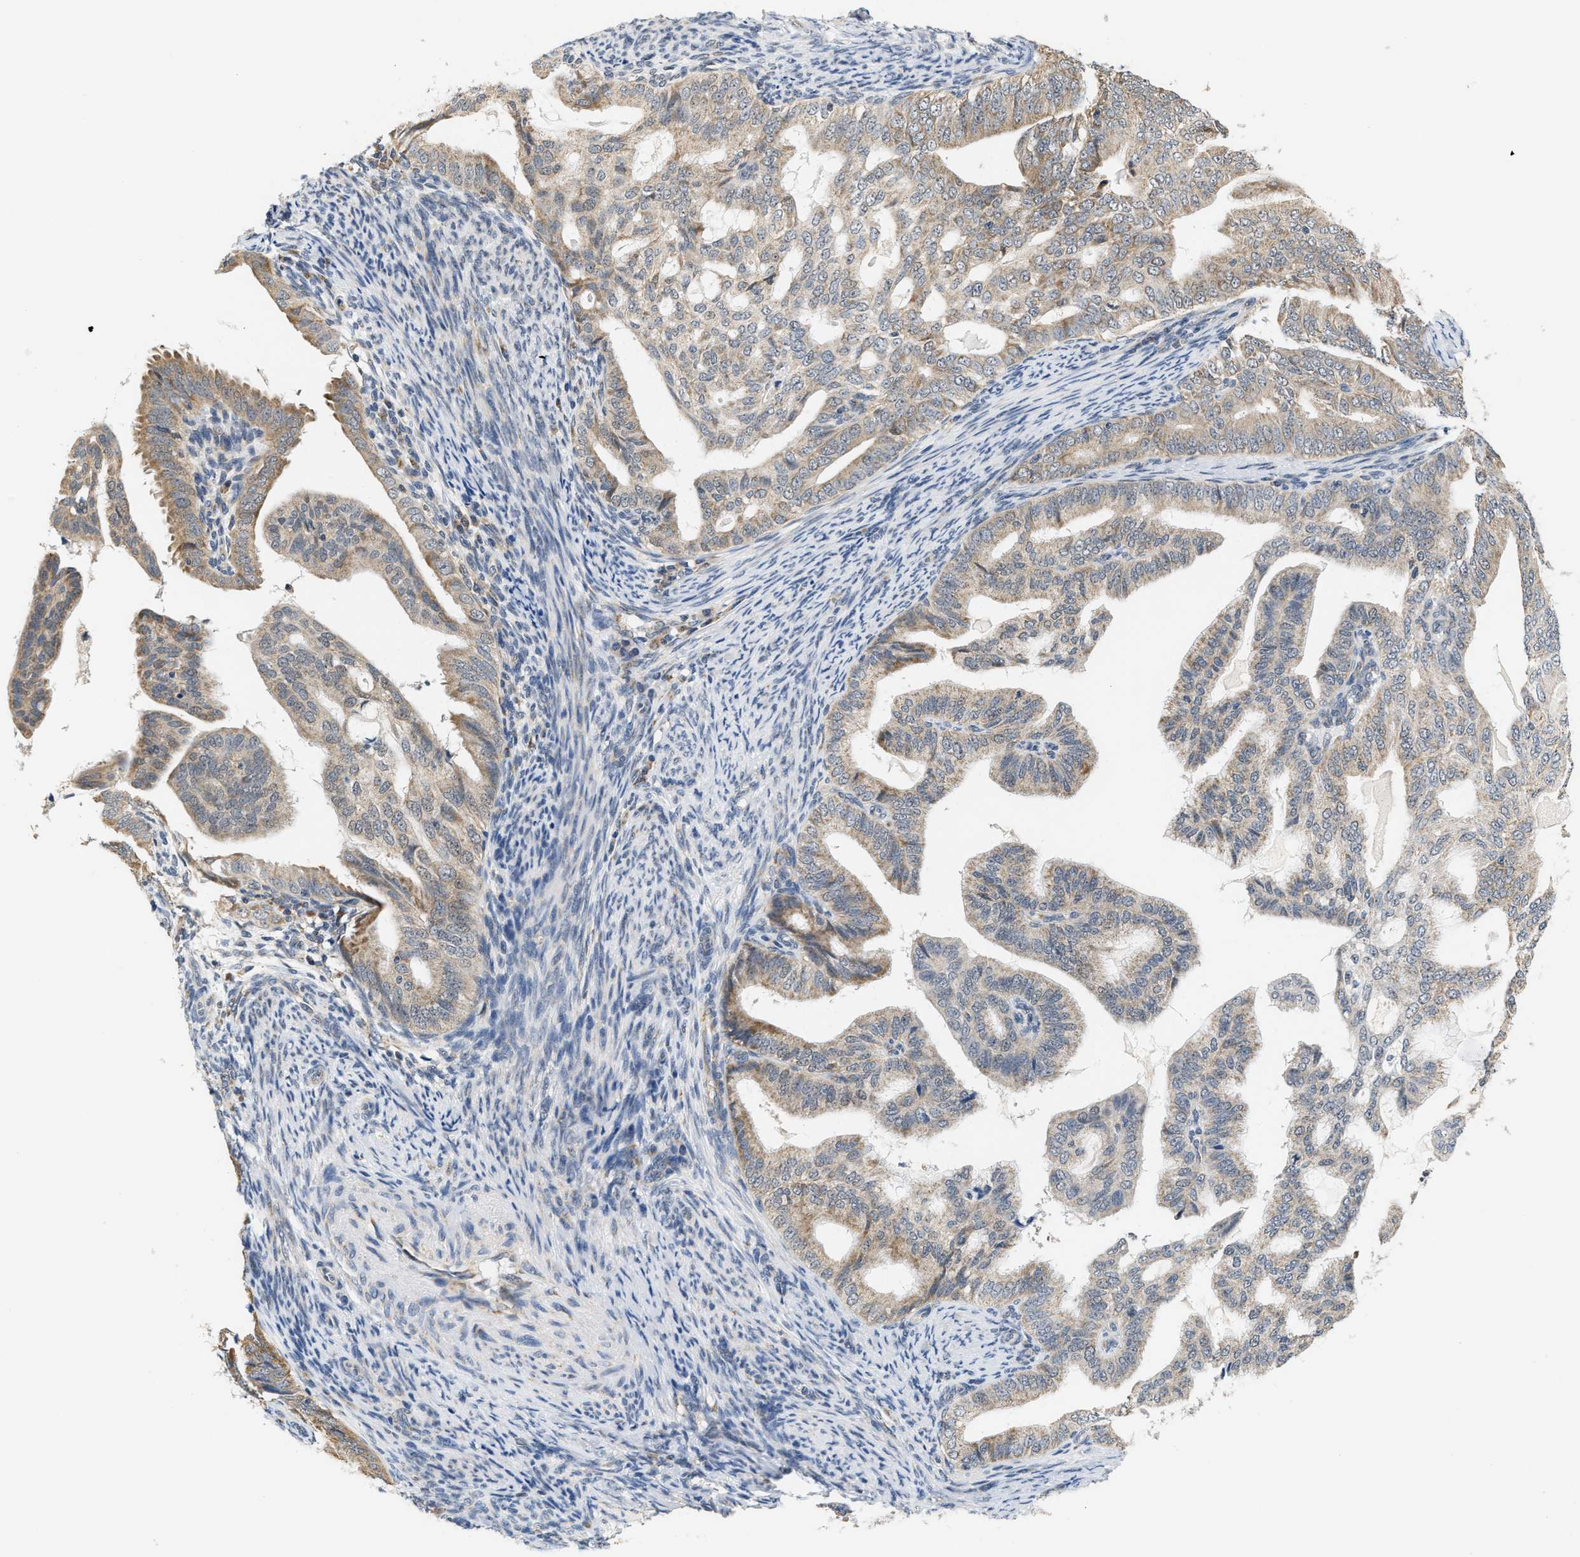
{"staining": {"intensity": "weak", "quantity": ">75%", "location": "cytoplasmic/membranous"}, "tissue": "endometrial cancer", "cell_type": "Tumor cells", "image_type": "cancer", "snomed": [{"axis": "morphology", "description": "Adenocarcinoma, NOS"}, {"axis": "topography", "description": "Endometrium"}], "caption": "An immunohistochemistry (IHC) histopathology image of tumor tissue is shown. Protein staining in brown highlights weak cytoplasmic/membranous positivity in endometrial cancer (adenocarcinoma) within tumor cells.", "gene": "GIGYF1", "patient": {"sex": "female", "age": 58}}